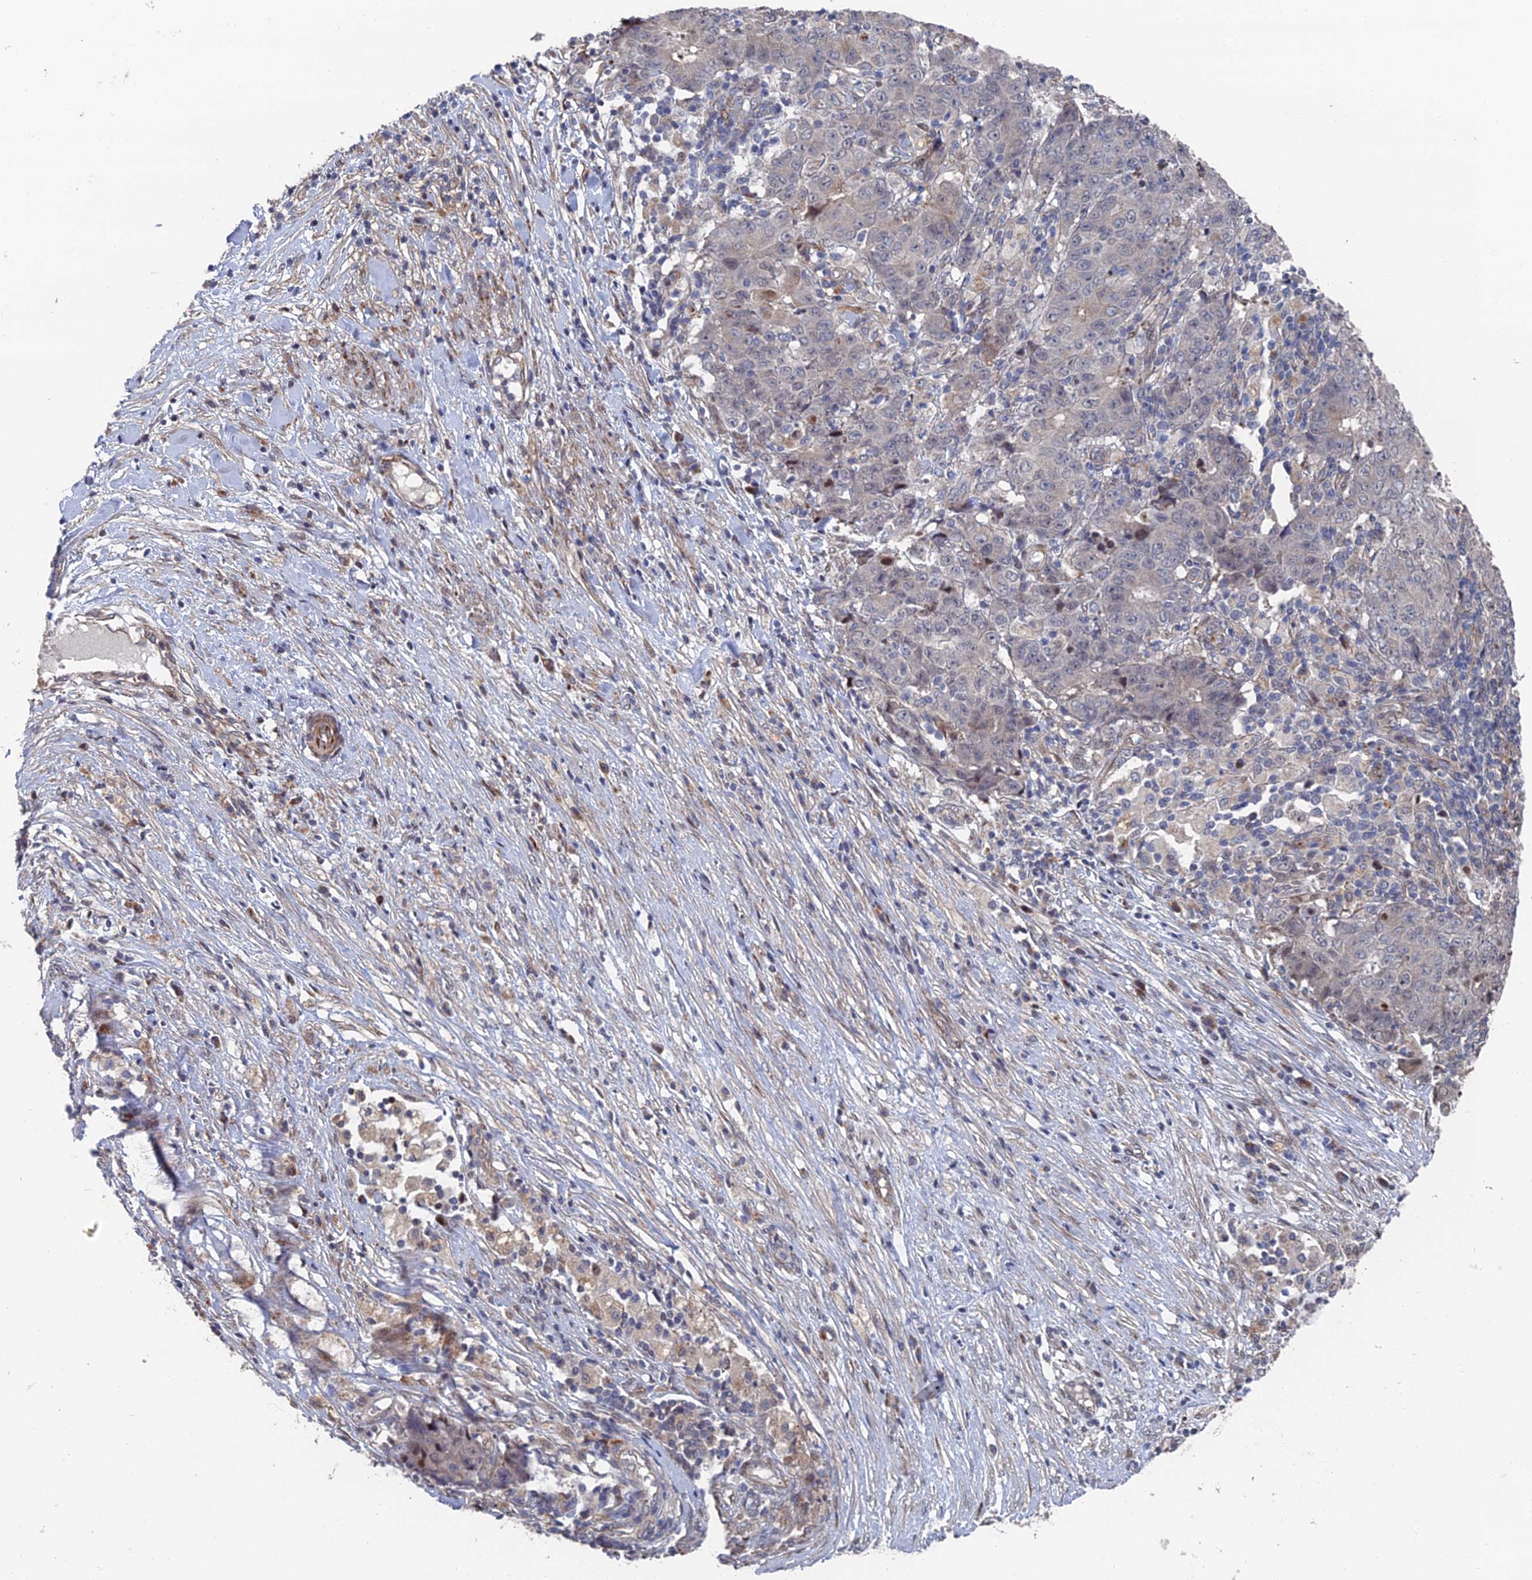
{"staining": {"intensity": "negative", "quantity": "none", "location": "none"}, "tissue": "ovarian cancer", "cell_type": "Tumor cells", "image_type": "cancer", "snomed": [{"axis": "morphology", "description": "Carcinoma, endometroid"}, {"axis": "topography", "description": "Ovary"}], "caption": "Ovarian cancer (endometroid carcinoma) stained for a protein using immunohistochemistry (IHC) demonstrates no positivity tumor cells.", "gene": "GTF2IRD1", "patient": {"sex": "female", "age": 42}}